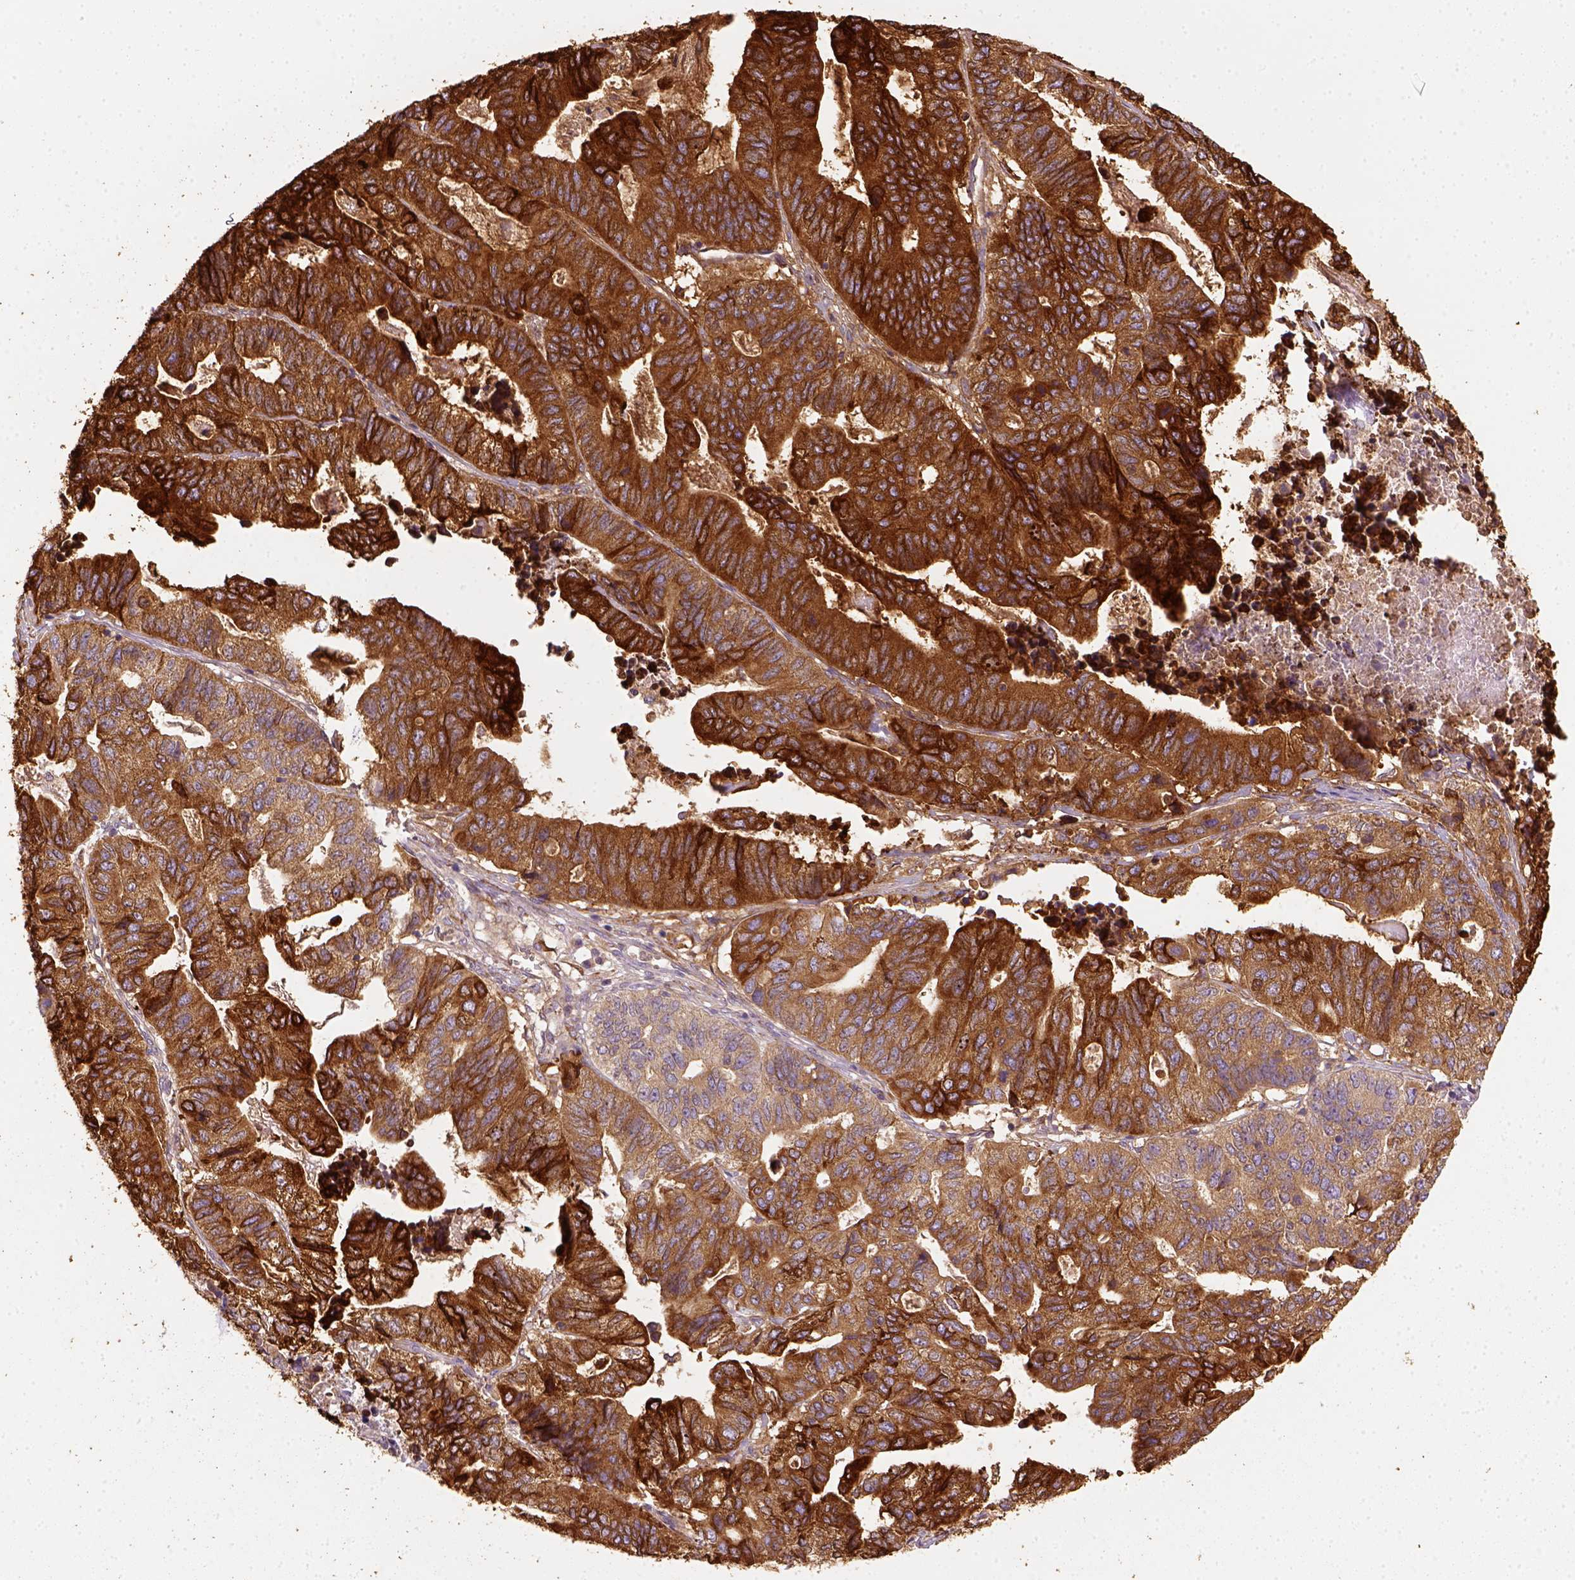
{"staining": {"intensity": "strong", "quantity": ">75%", "location": "cytoplasmic/membranous"}, "tissue": "stomach cancer", "cell_type": "Tumor cells", "image_type": "cancer", "snomed": [{"axis": "morphology", "description": "Adenocarcinoma, NOS"}, {"axis": "topography", "description": "Stomach, upper"}], "caption": "Stomach adenocarcinoma tissue displays strong cytoplasmic/membranous positivity in approximately >75% of tumor cells", "gene": "CES2", "patient": {"sex": "female", "age": 67}}